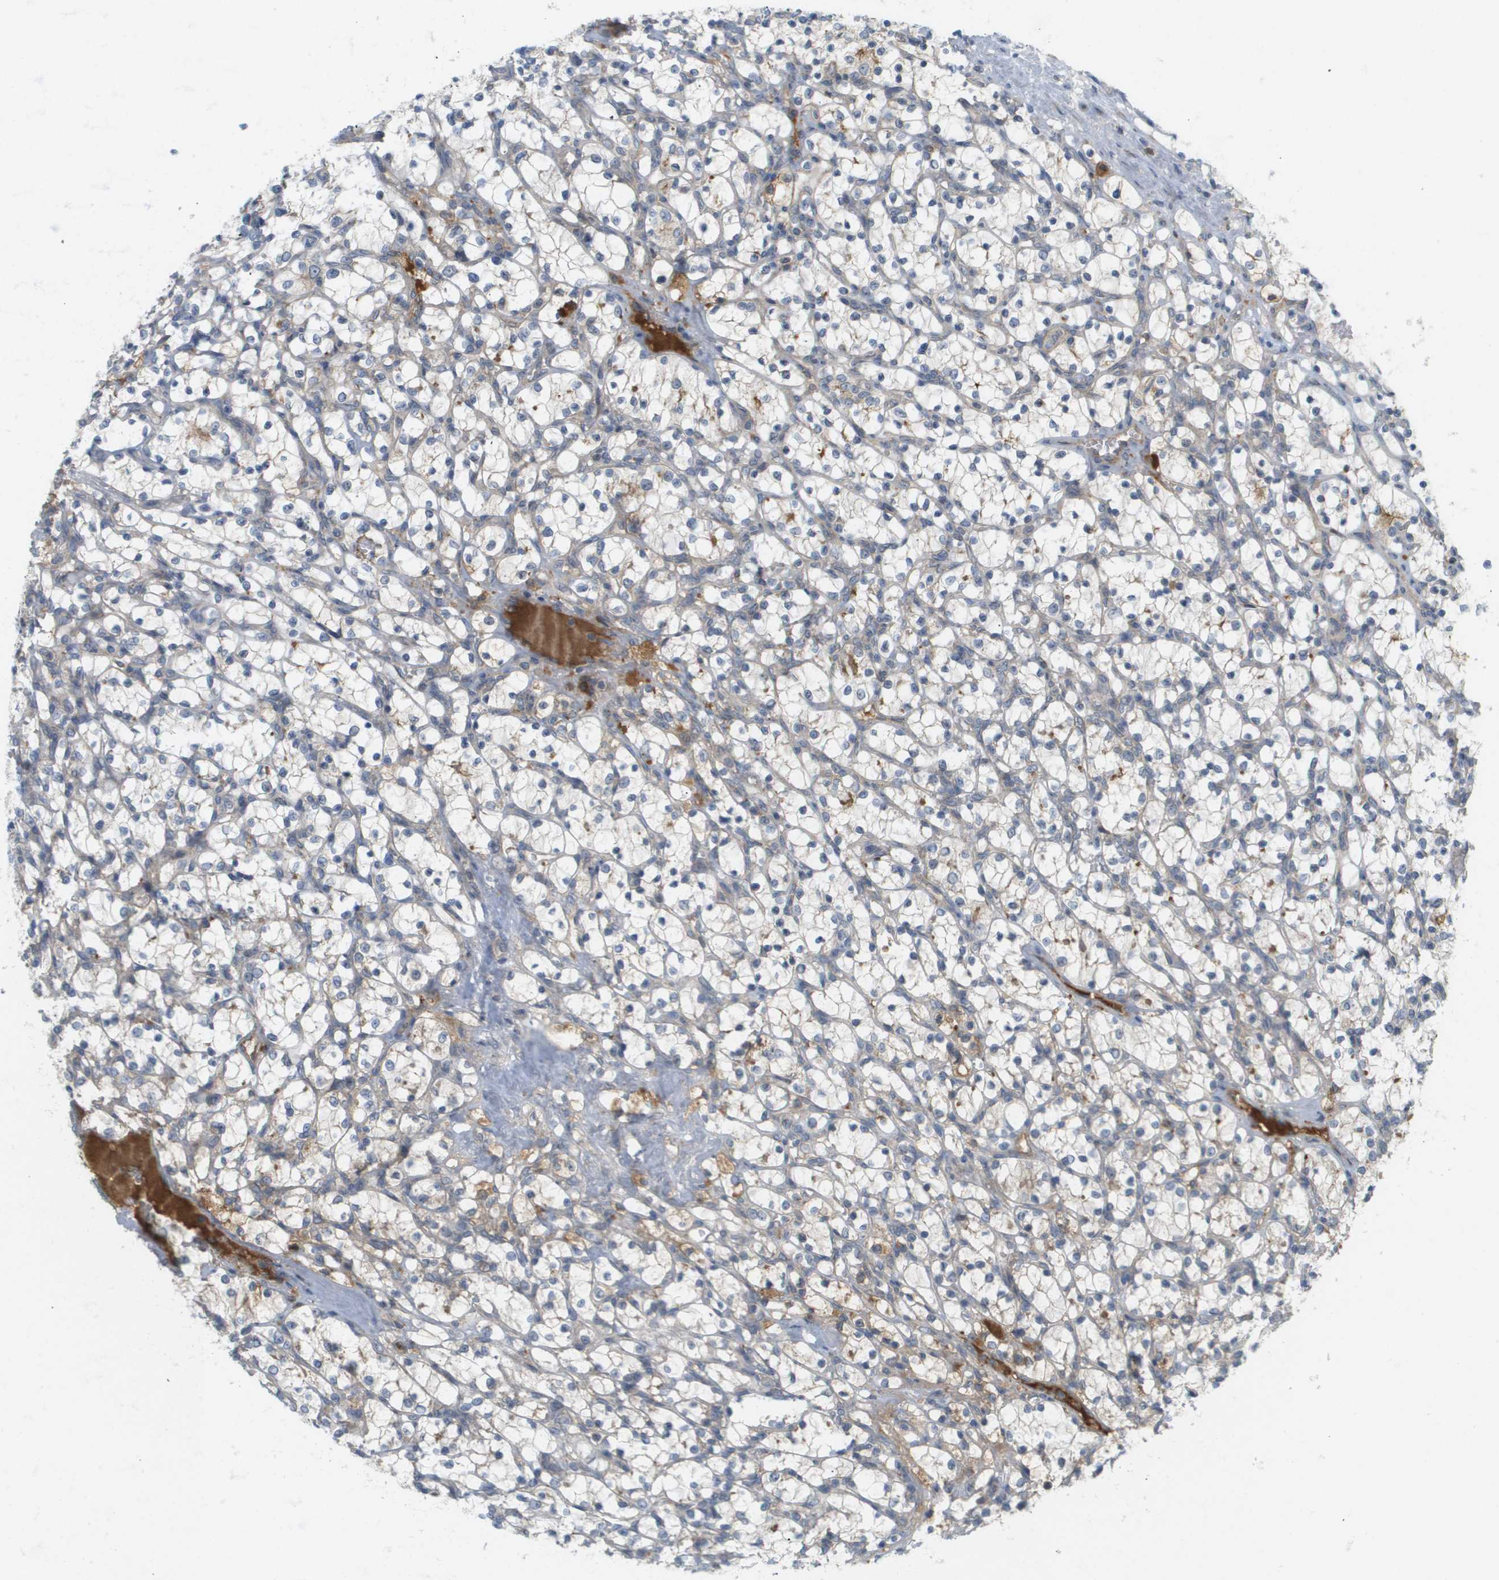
{"staining": {"intensity": "negative", "quantity": "none", "location": "none"}, "tissue": "renal cancer", "cell_type": "Tumor cells", "image_type": "cancer", "snomed": [{"axis": "morphology", "description": "Adenocarcinoma, NOS"}, {"axis": "topography", "description": "Kidney"}], "caption": "An image of renal cancer stained for a protein shows no brown staining in tumor cells.", "gene": "PROC", "patient": {"sex": "female", "age": 69}}